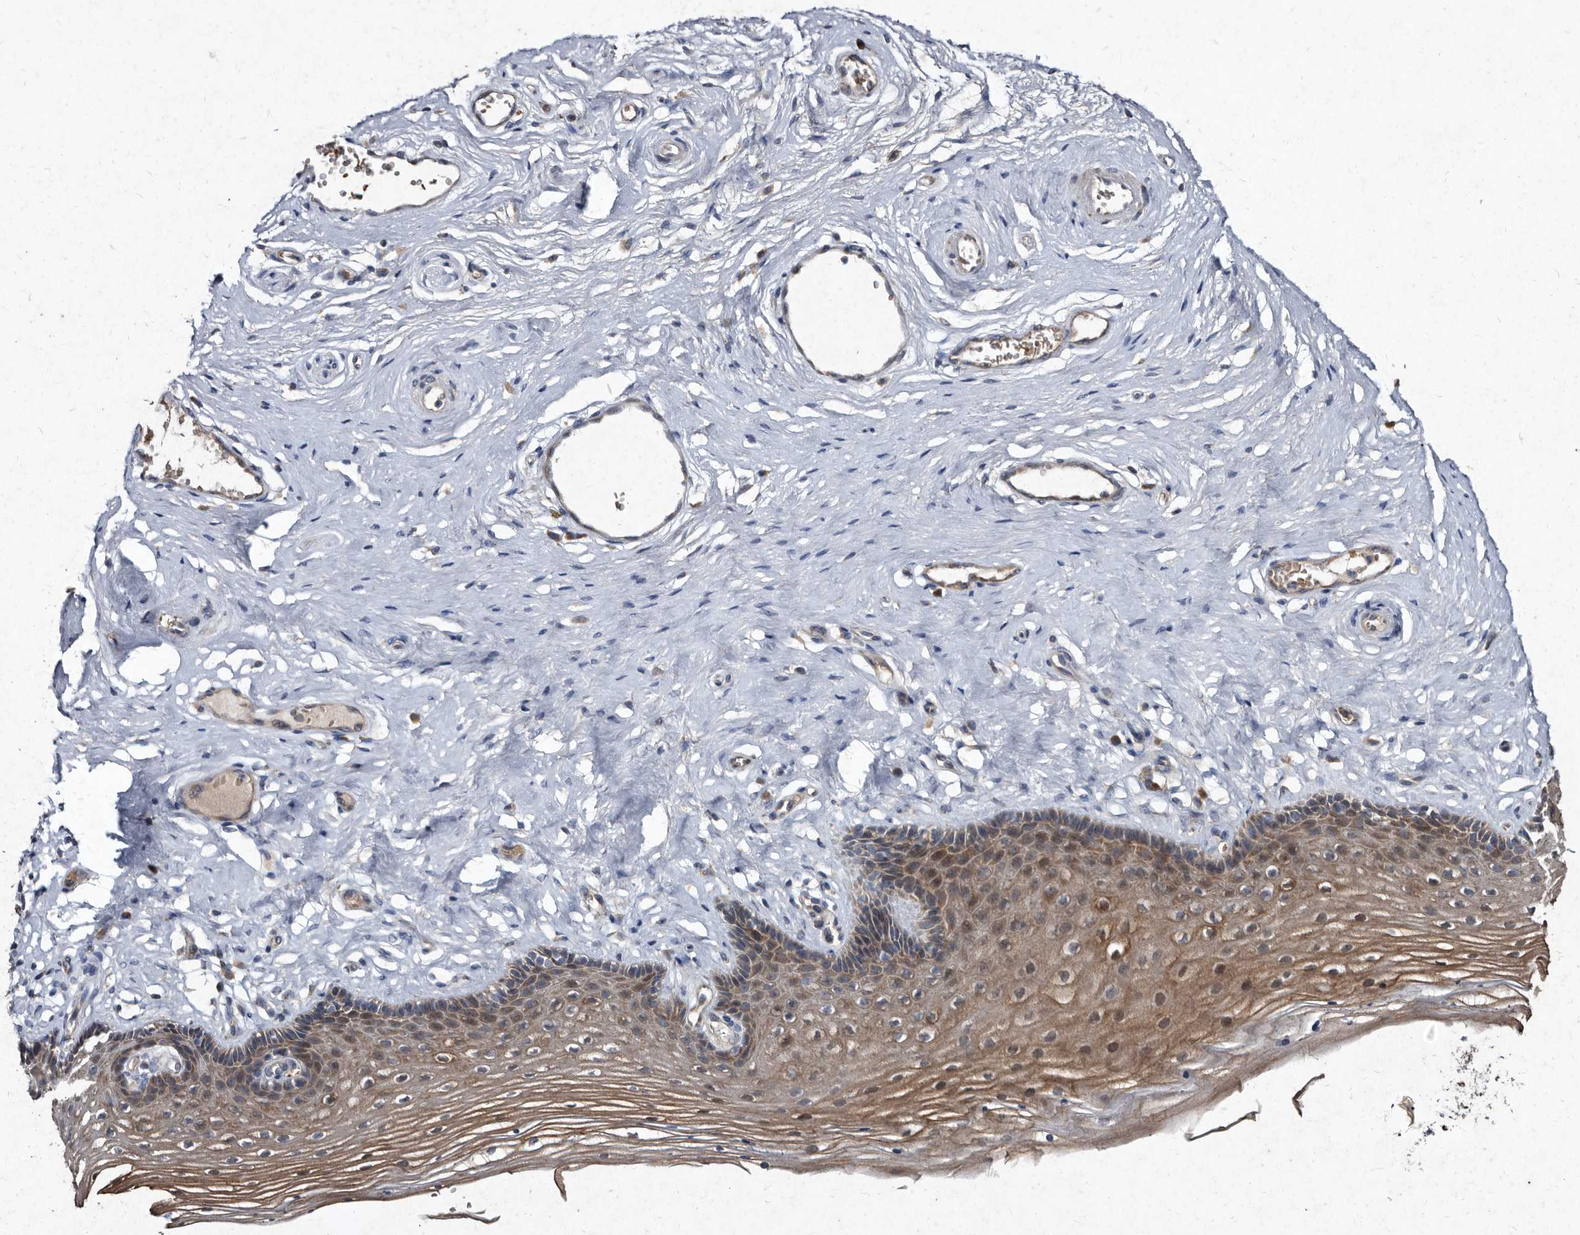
{"staining": {"intensity": "moderate", "quantity": ">75%", "location": "cytoplasmic/membranous"}, "tissue": "vagina", "cell_type": "Squamous epithelial cells", "image_type": "normal", "snomed": [{"axis": "morphology", "description": "Normal tissue, NOS"}, {"axis": "topography", "description": "Vagina"}], "caption": "A brown stain shows moderate cytoplasmic/membranous positivity of a protein in squamous epithelial cells of unremarkable human vagina.", "gene": "YPEL1", "patient": {"sex": "female", "age": 46}}